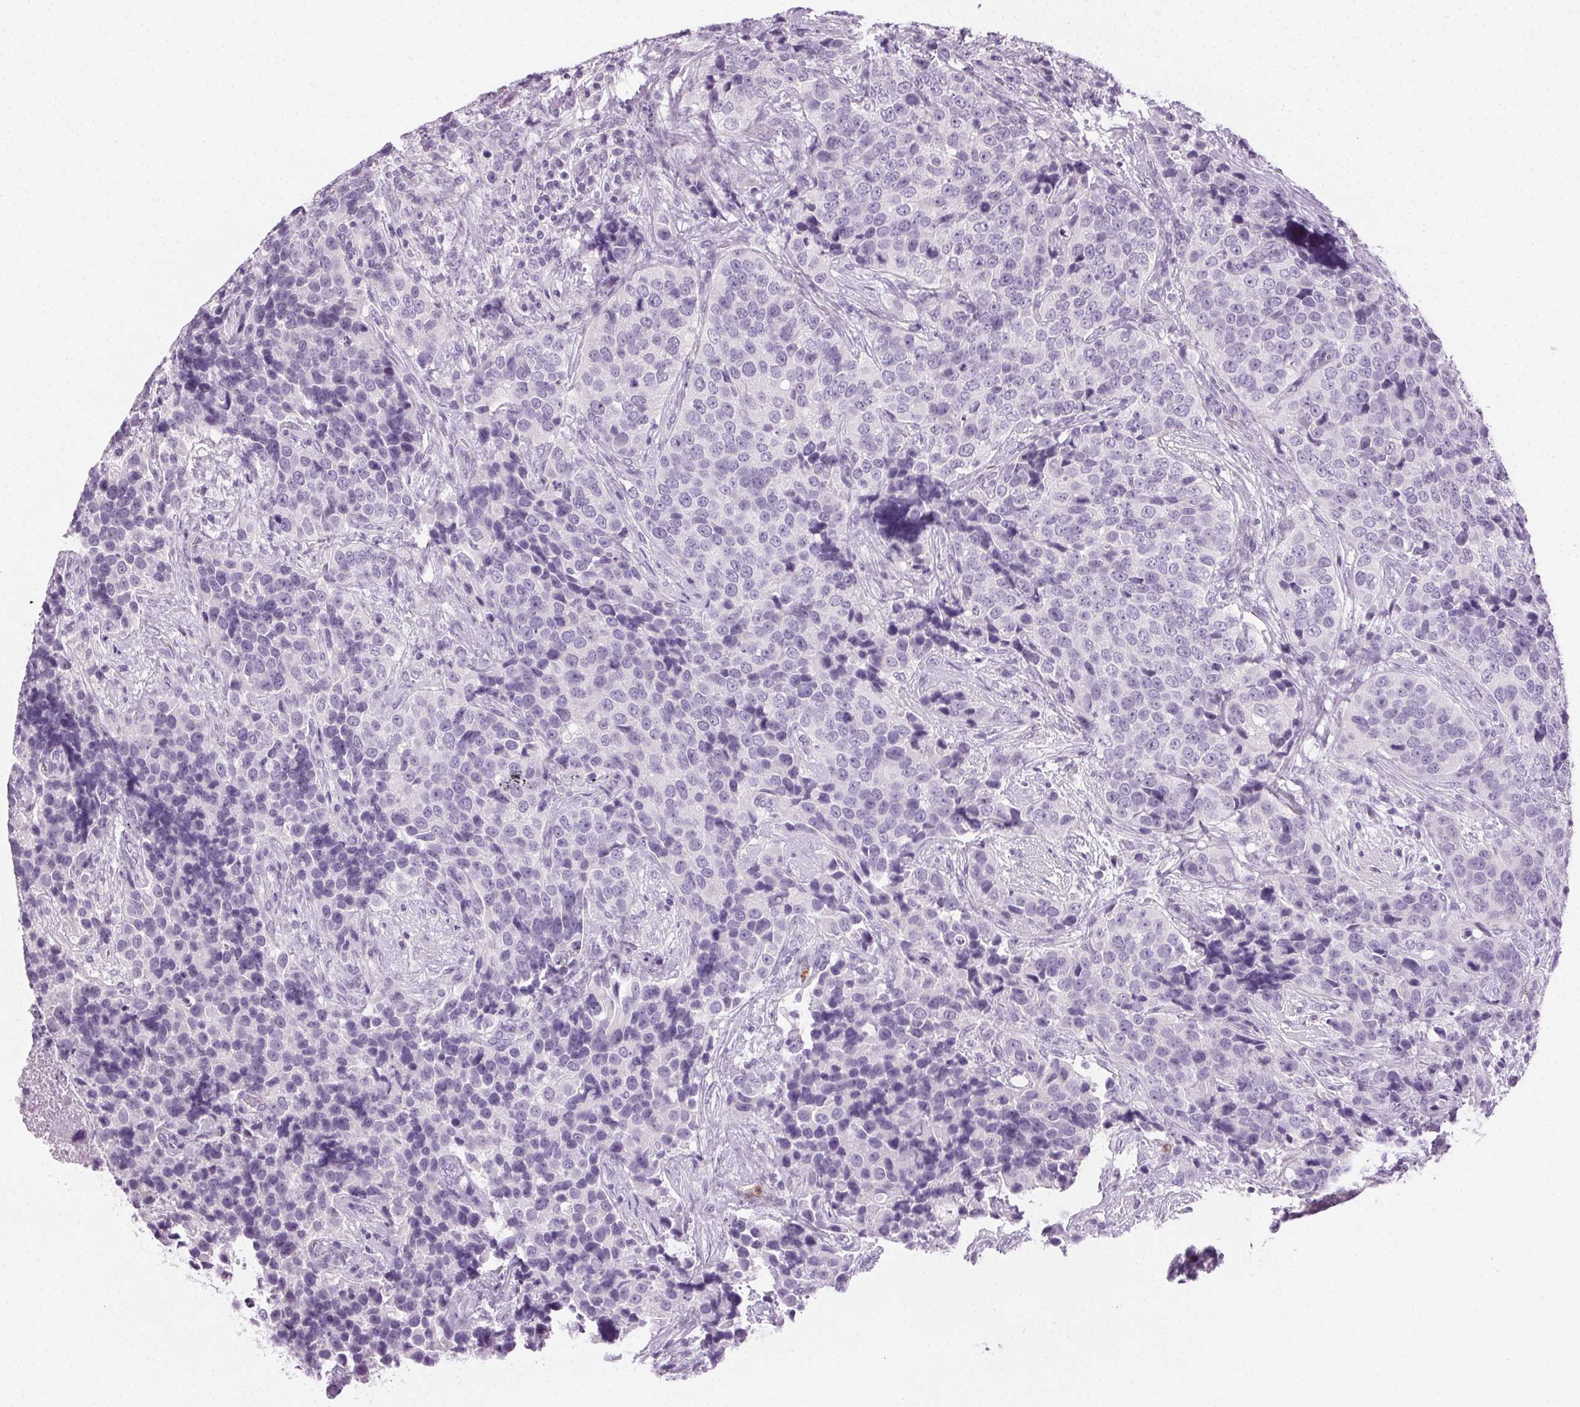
{"staining": {"intensity": "negative", "quantity": "none", "location": "none"}, "tissue": "urothelial cancer", "cell_type": "Tumor cells", "image_type": "cancer", "snomed": [{"axis": "morphology", "description": "Urothelial carcinoma, NOS"}, {"axis": "topography", "description": "Urinary bladder"}], "caption": "Tumor cells show no significant protein staining in transitional cell carcinoma. The staining was performed using DAB (3,3'-diaminobenzidine) to visualize the protein expression in brown, while the nuclei were stained in blue with hematoxylin (Magnification: 20x).", "gene": "MPO", "patient": {"sex": "male", "age": 52}}